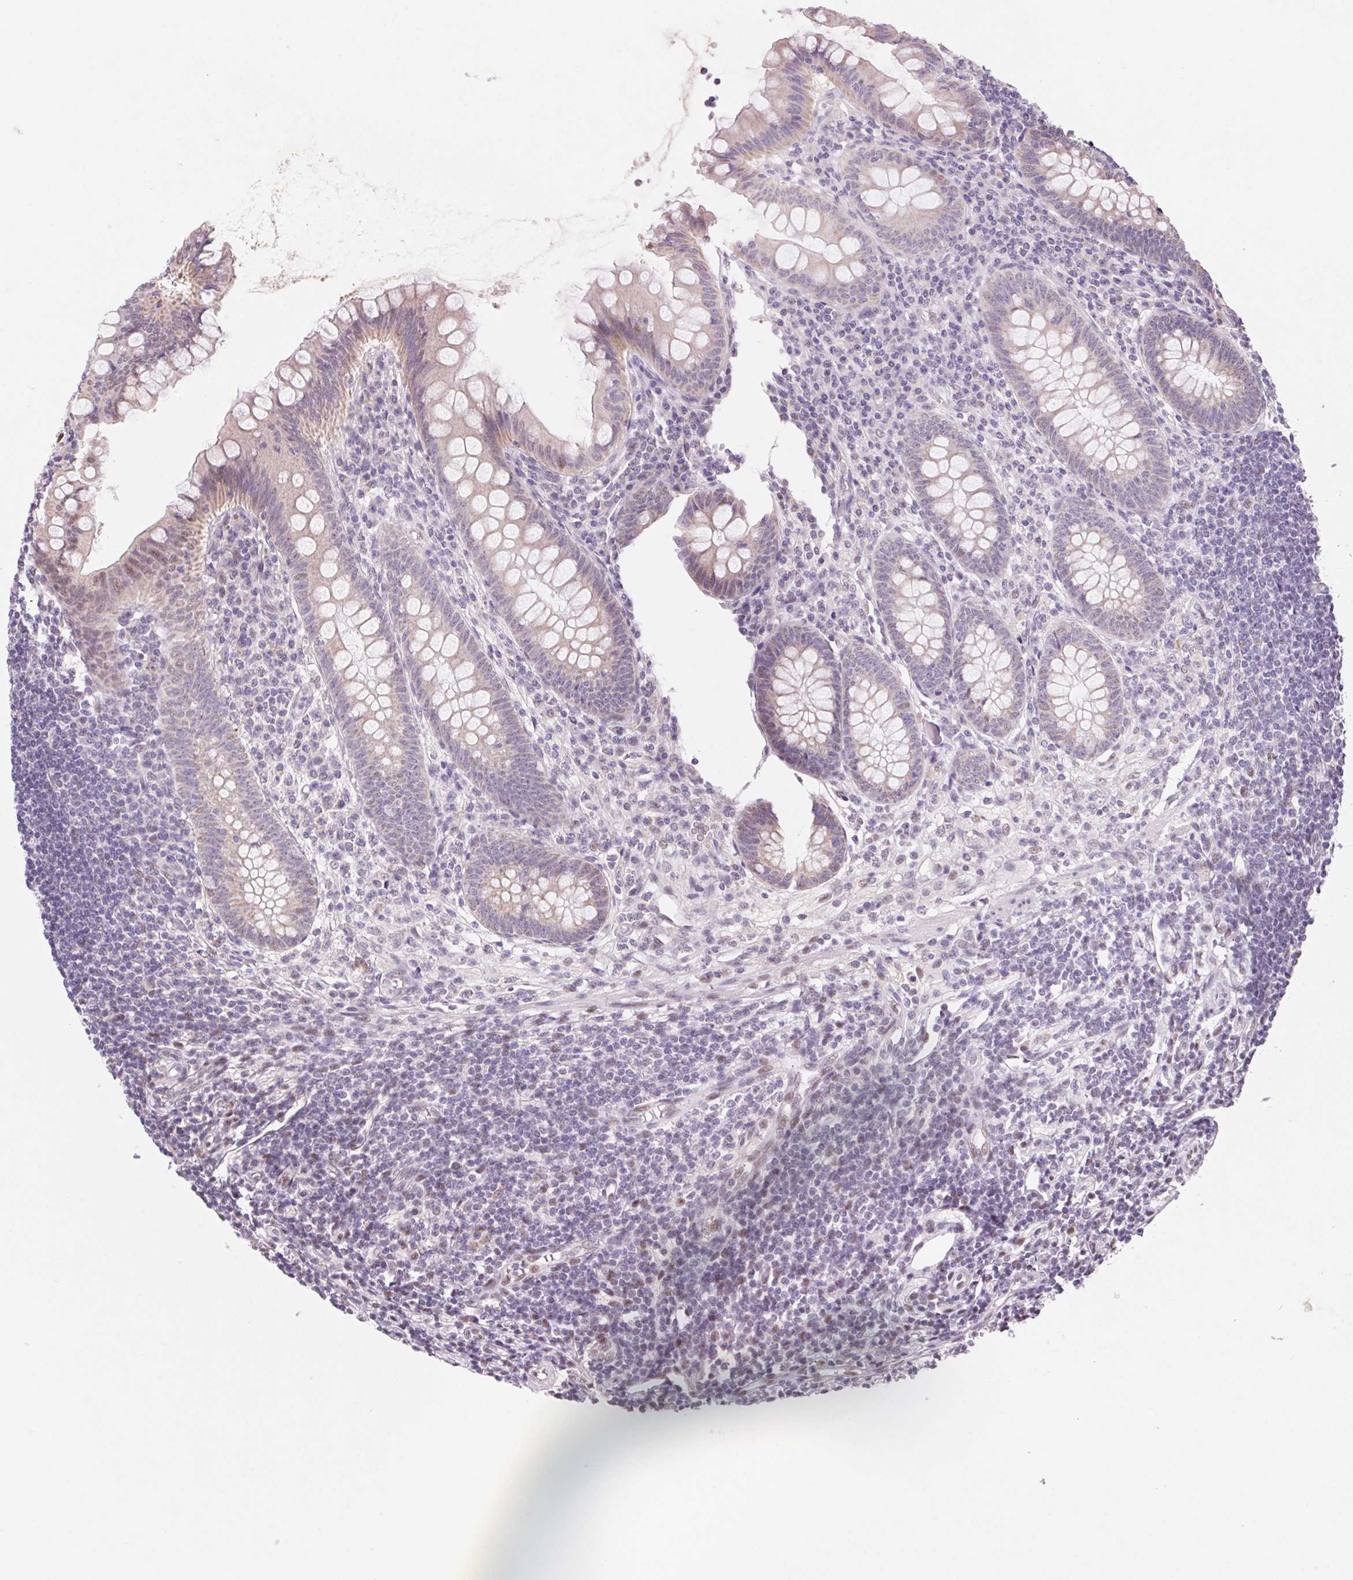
{"staining": {"intensity": "weak", "quantity": "<25%", "location": "nuclear"}, "tissue": "appendix", "cell_type": "Glandular cells", "image_type": "normal", "snomed": [{"axis": "morphology", "description": "Normal tissue, NOS"}, {"axis": "topography", "description": "Appendix"}], "caption": "An IHC photomicrograph of normal appendix is shown. There is no staining in glandular cells of appendix.", "gene": "DPPA5", "patient": {"sex": "female", "age": 57}}